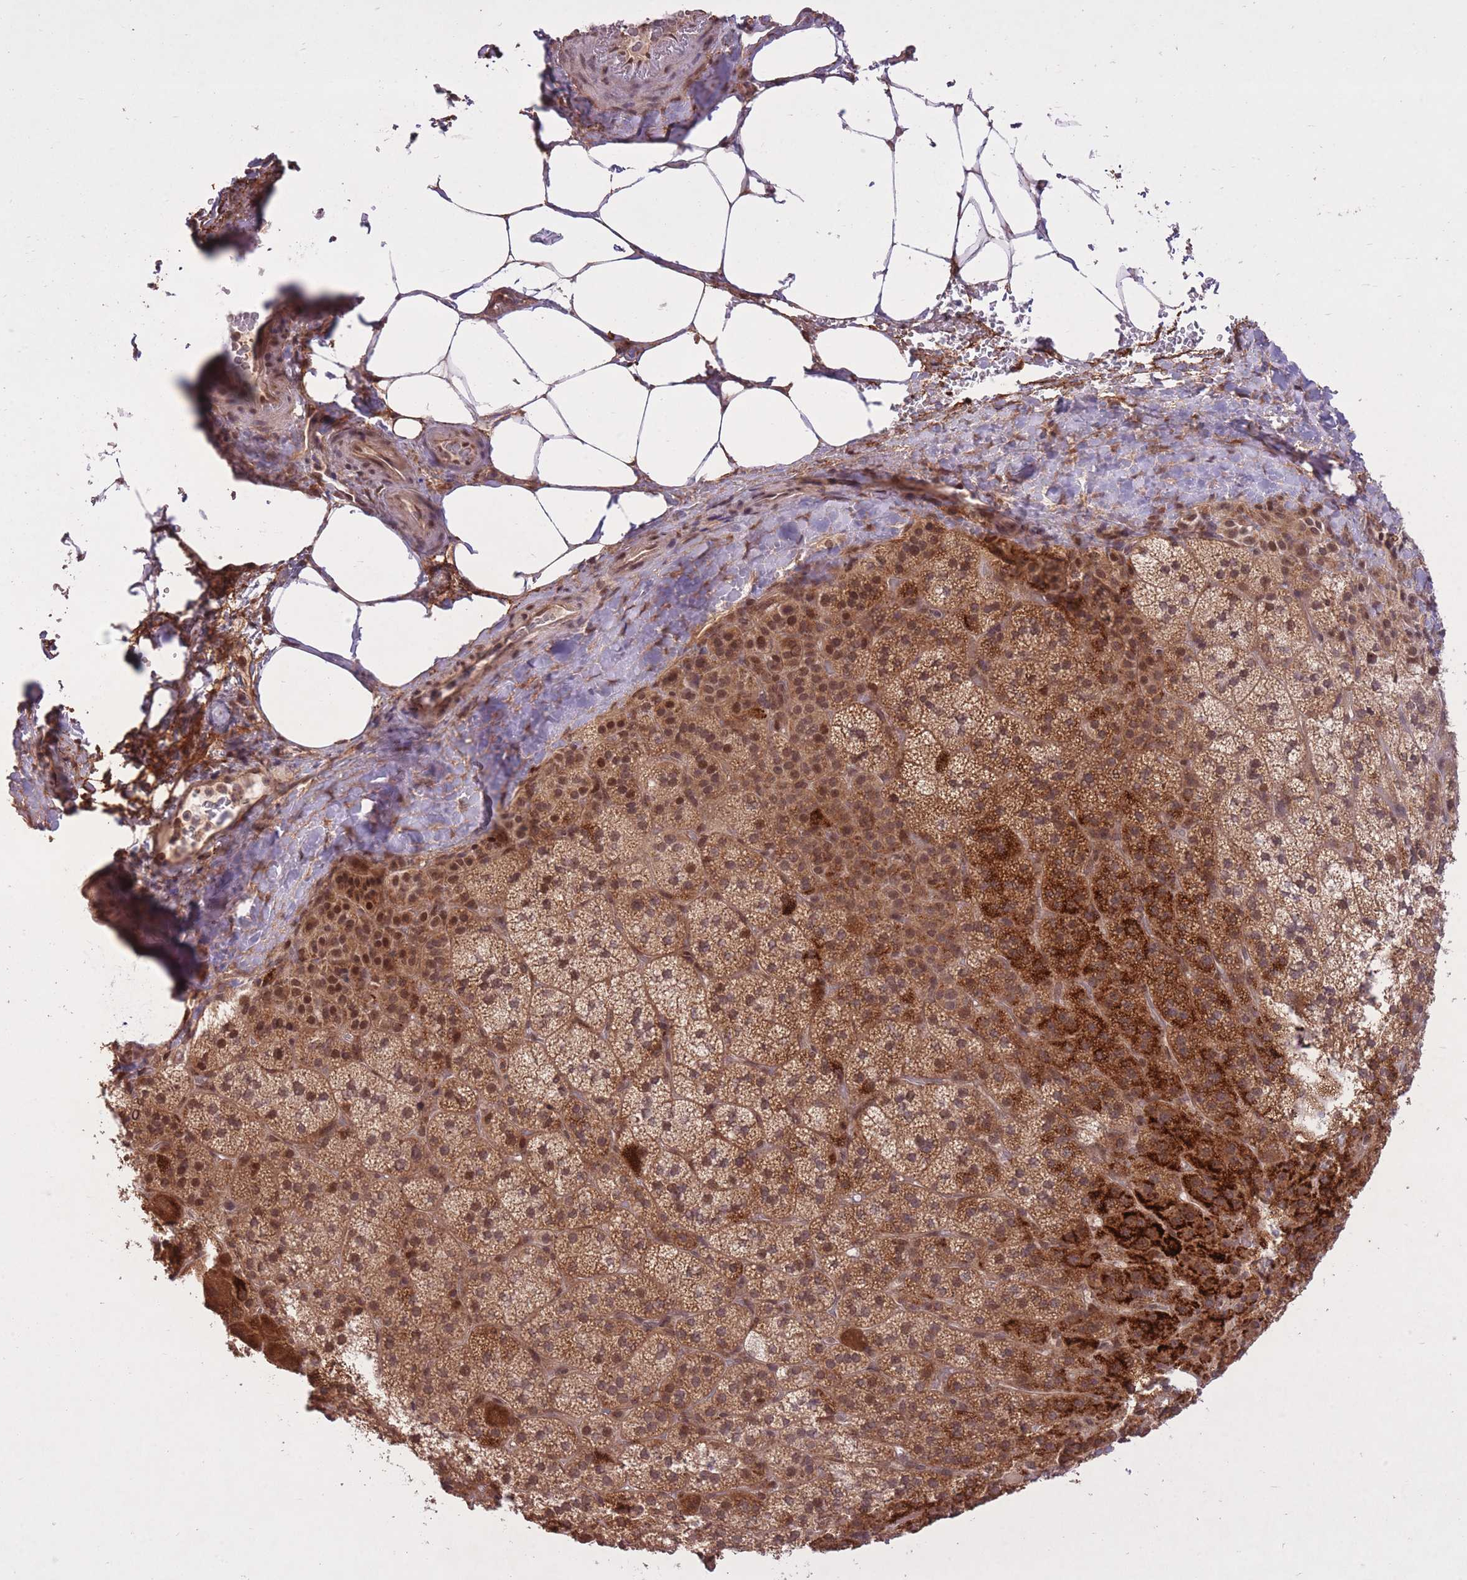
{"staining": {"intensity": "strong", "quantity": ">75%", "location": "cytoplasmic/membranous,nuclear"}, "tissue": "adrenal gland", "cell_type": "Glandular cells", "image_type": "normal", "snomed": [{"axis": "morphology", "description": "Normal tissue, NOS"}, {"axis": "topography", "description": "Adrenal gland"}], "caption": "Approximately >75% of glandular cells in benign human adrenal gland reveal strong cytoplasmic/membranous,nuclear protein staining as visualized by brown immunohistochemical staining.", "gene": "ZNF391", "patient": {"sex": "female", "age": 58}}